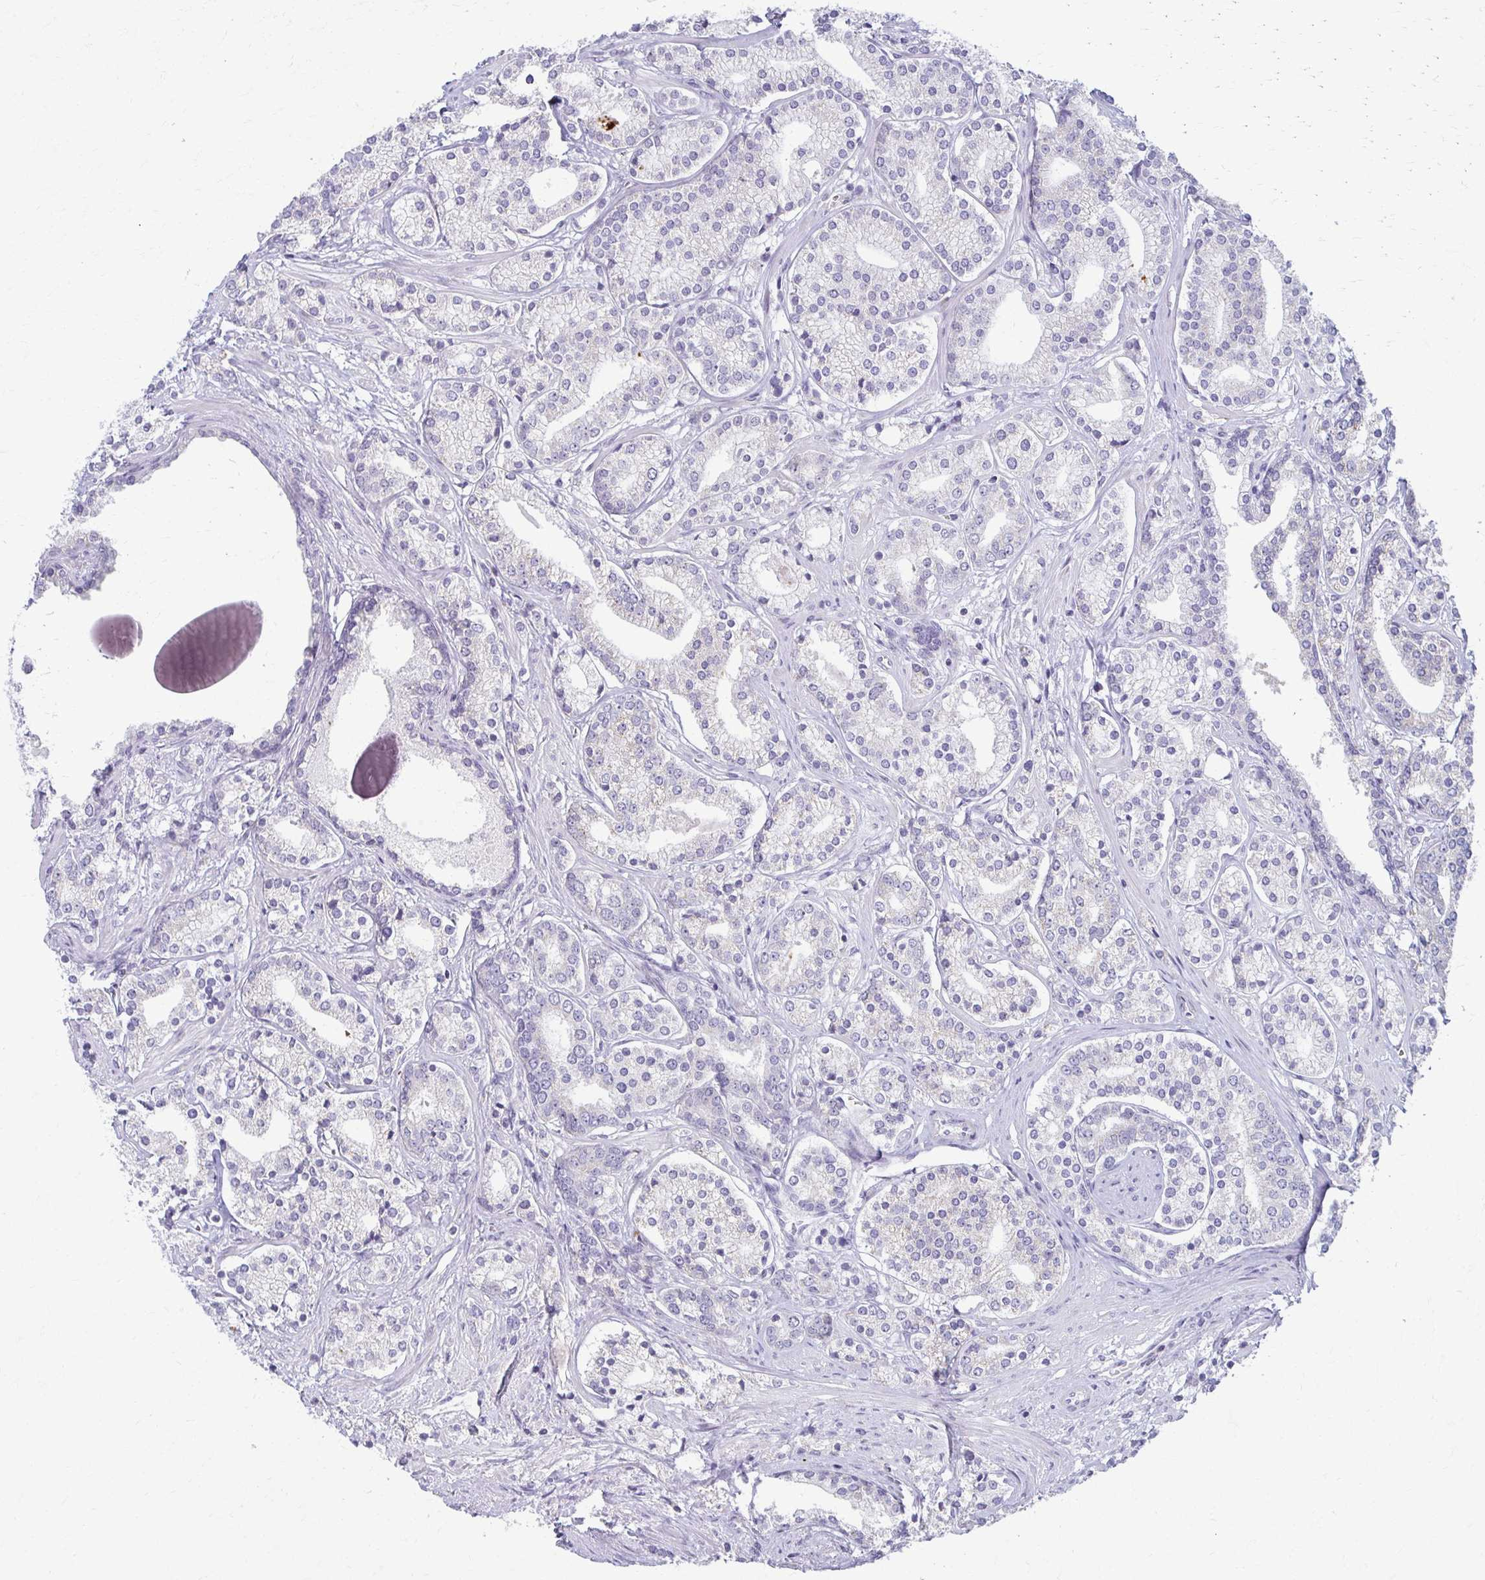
{"staining": {"intensity": "negative", "quantity": "none", "location": "none"}, "tissue": "prostate cancer", "cell_type": "Tumor cells", "image_type": "cancer", "snomed": [{"axis": "morphology", "description": "Adenocarcinoma, High grade"}, {"axis": "topography", "description": "Prostate"}], "caption": "A photomicrograph of prostate adenocarcinoma (high-grade) stained for a protein displays no brown staining in tumor cells.", "gene": "FCGR2B", "patient": {"sex": "male", "age": 58}}